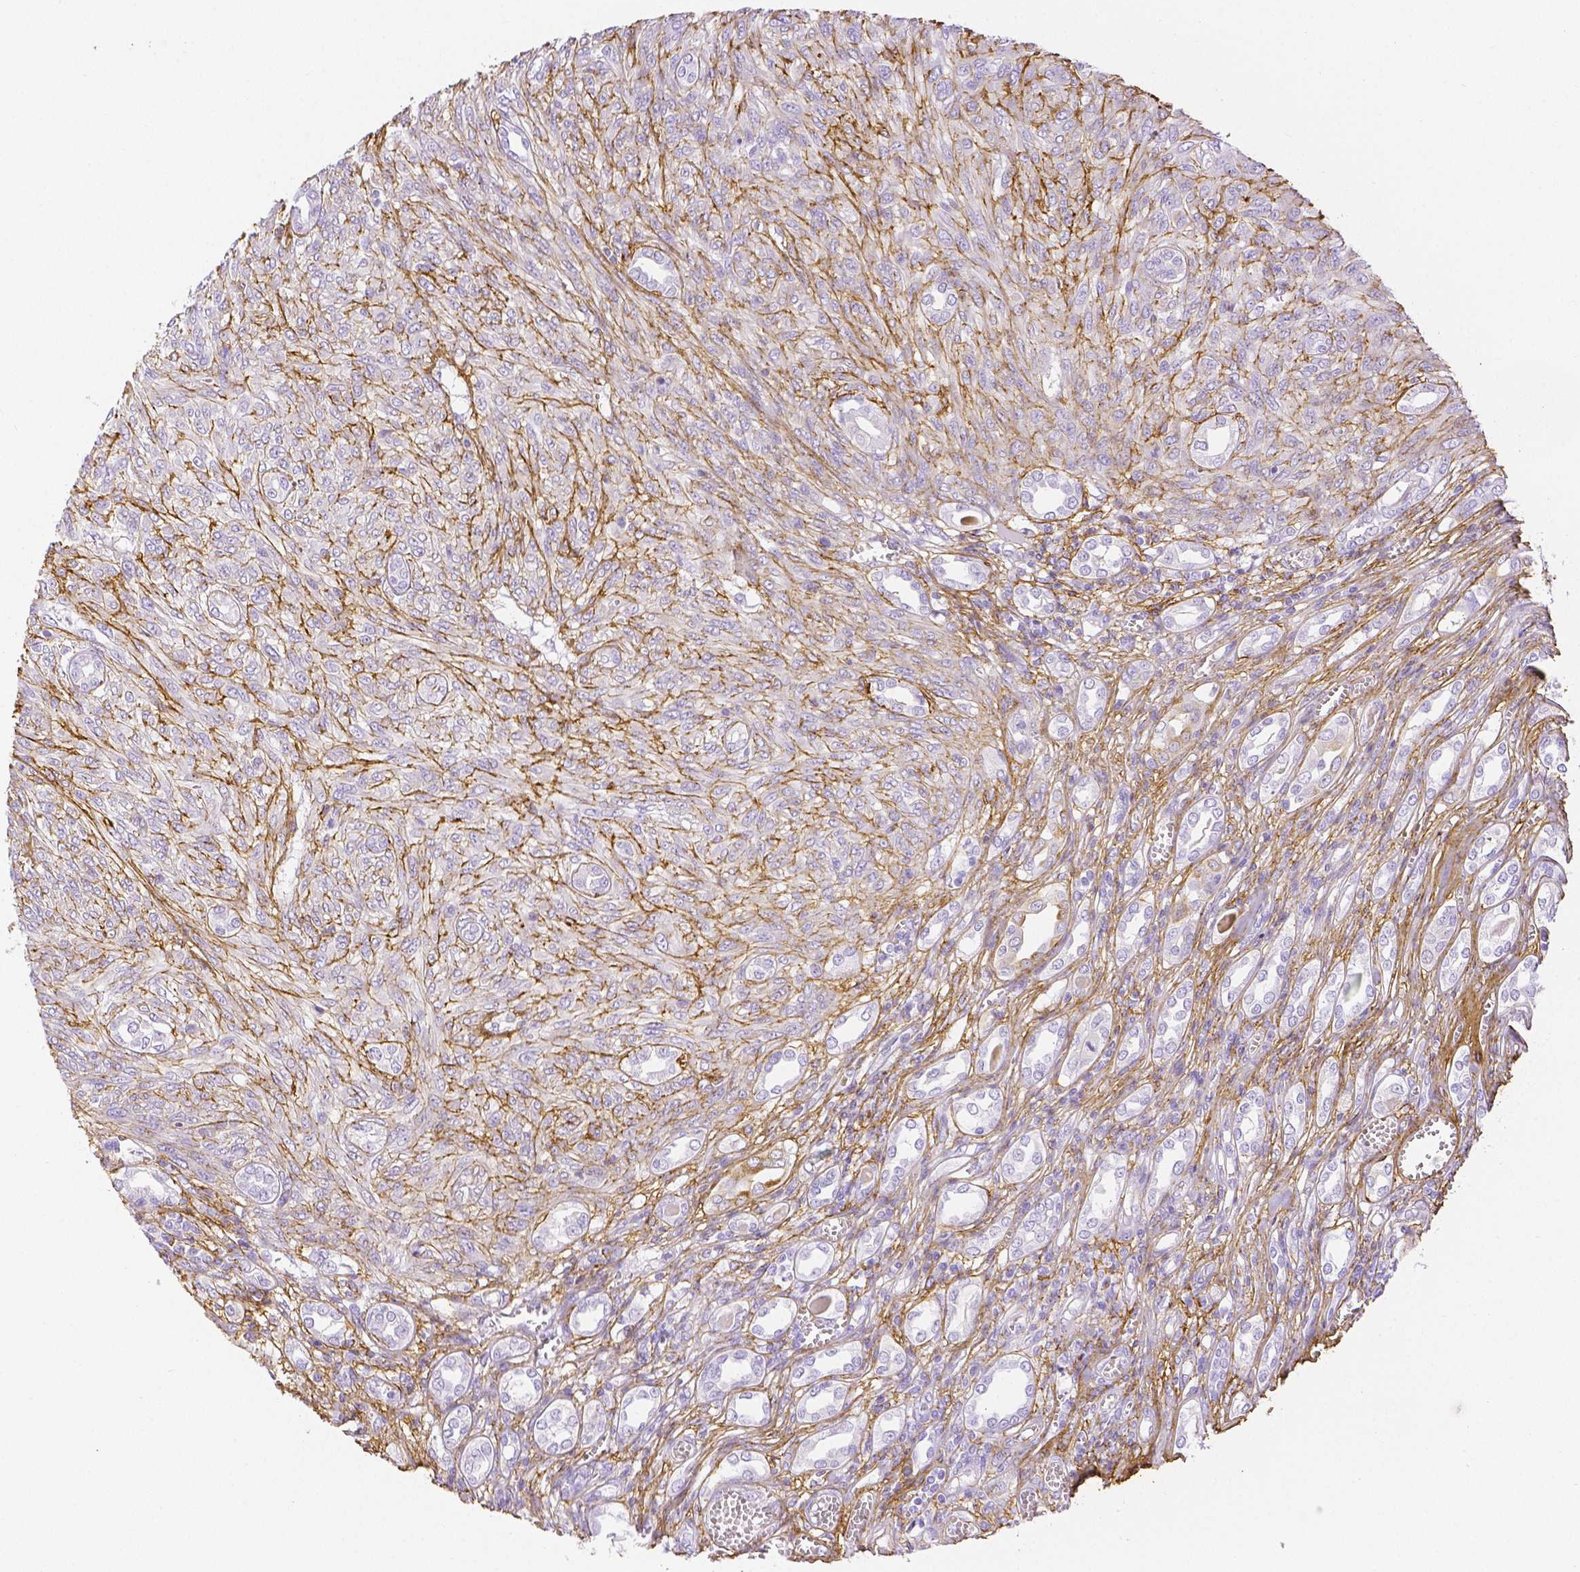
{"staining": {"intensity": "negative", "quantity": "none", "location": "none"}, "tissue": "renal cancer", "cell_type": "Tumor cells", "image_type": "cancer", "snomed": [{"axis": "morphology", "description": "Adenocarcinoma, NOS"}, {"axis": "topography", "description": "Kidney"}], "caption": "Immunohistochemistry of renal adenocarcinoma exhibits no positivity in tumor cells. Nuclei are stained in blue.", "gene": "FBN1", "patient": {"sex": "male", "age": 58}}